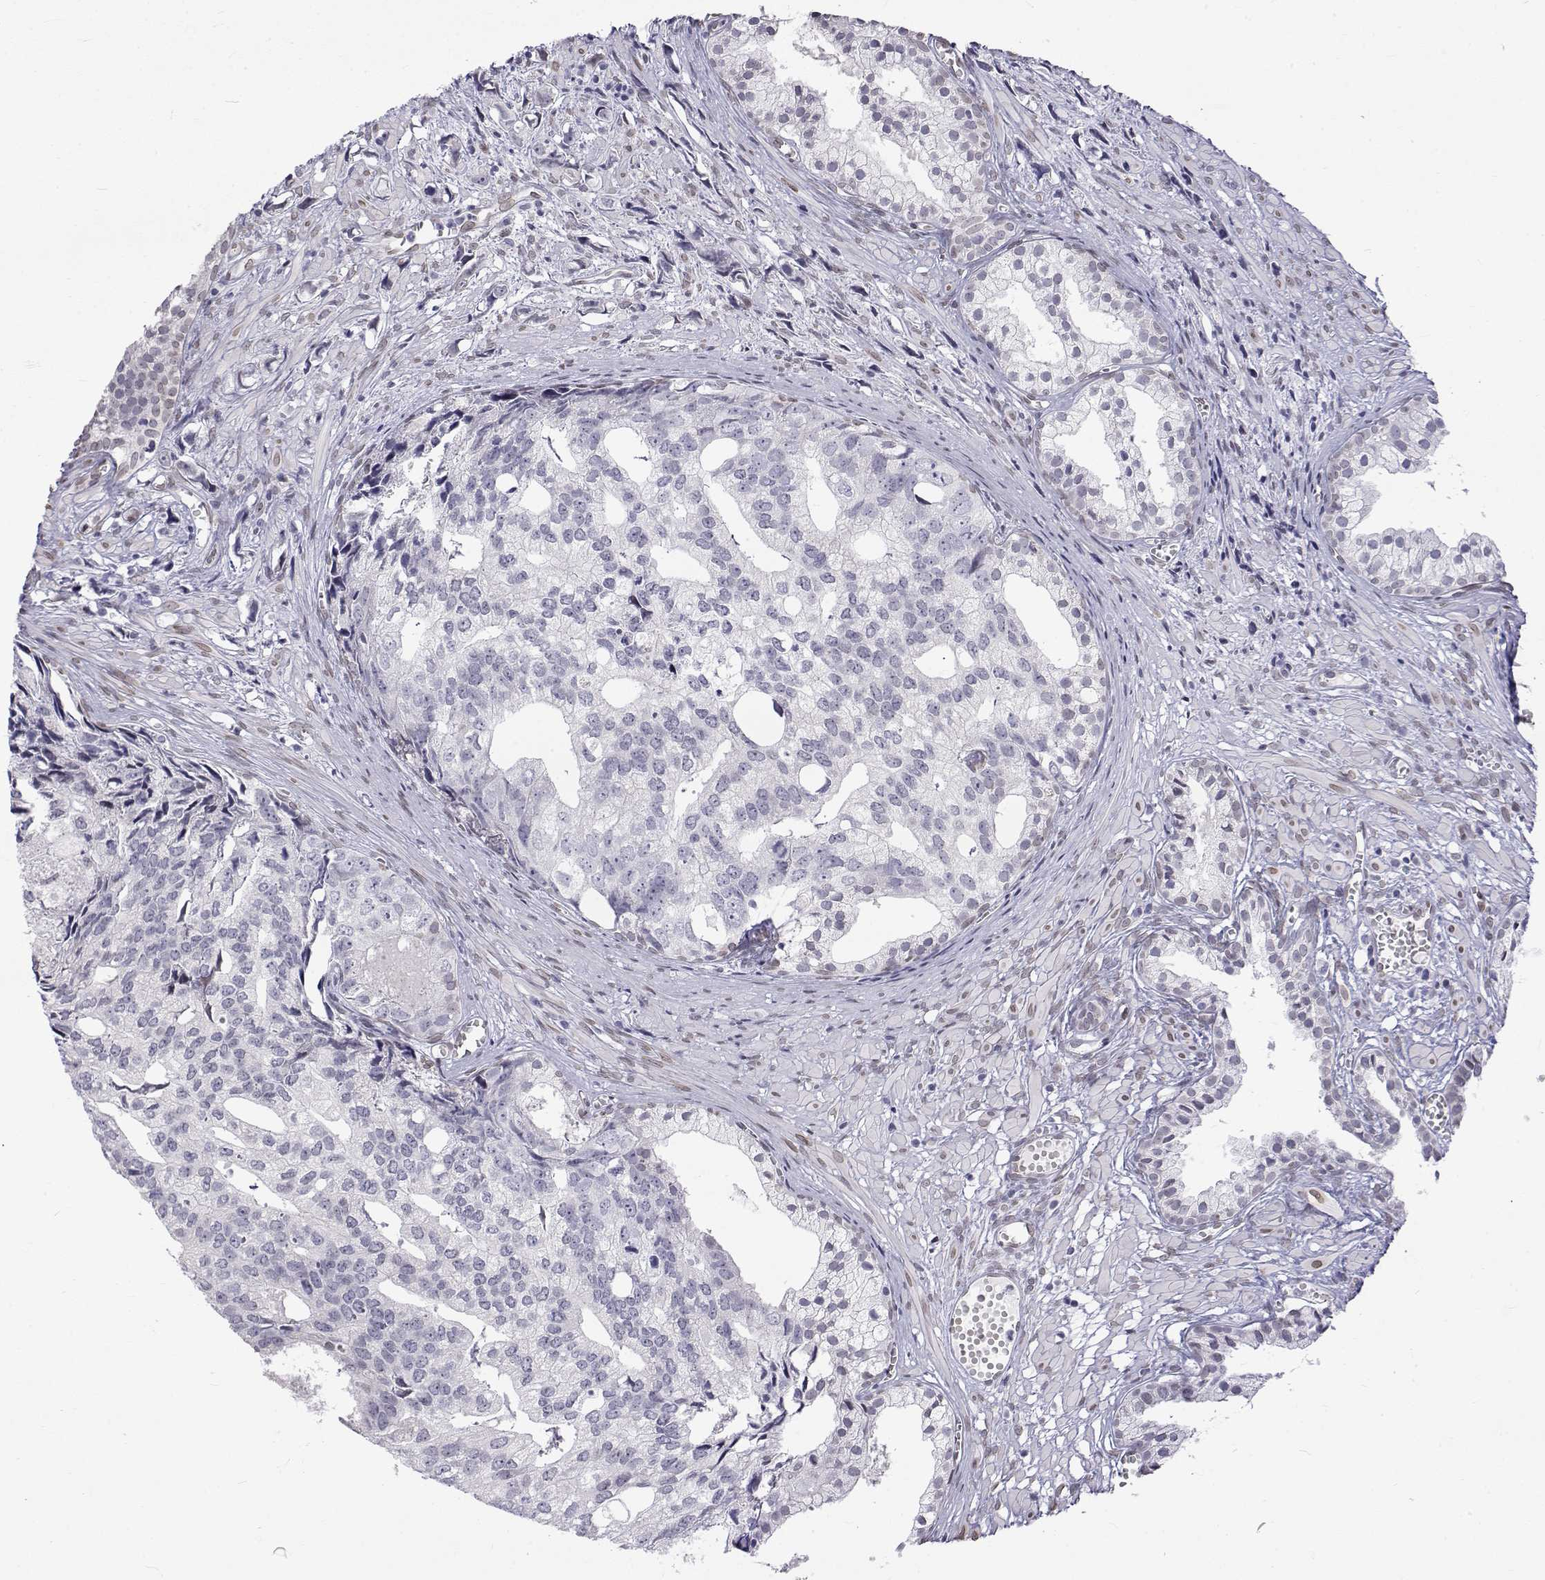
{"staining": {"intensity": "negative", "quantity": "none", "location": "none"}, "tissue": "prostate cancer", "cell_type": "Tumor cells", "image_type": "cancer", "snomed": [{"axis": "morphology", "description": "Adenocarcinoma, High grade"}, {"axis": "topography", "description": "Prostate"}], "caption": "Tumor cells show no significant expression in prostate cancer (adenocarcinoma (high-grade)).", "gene": "ZNF532", "patient": {"sex": "male", "age": 58}}